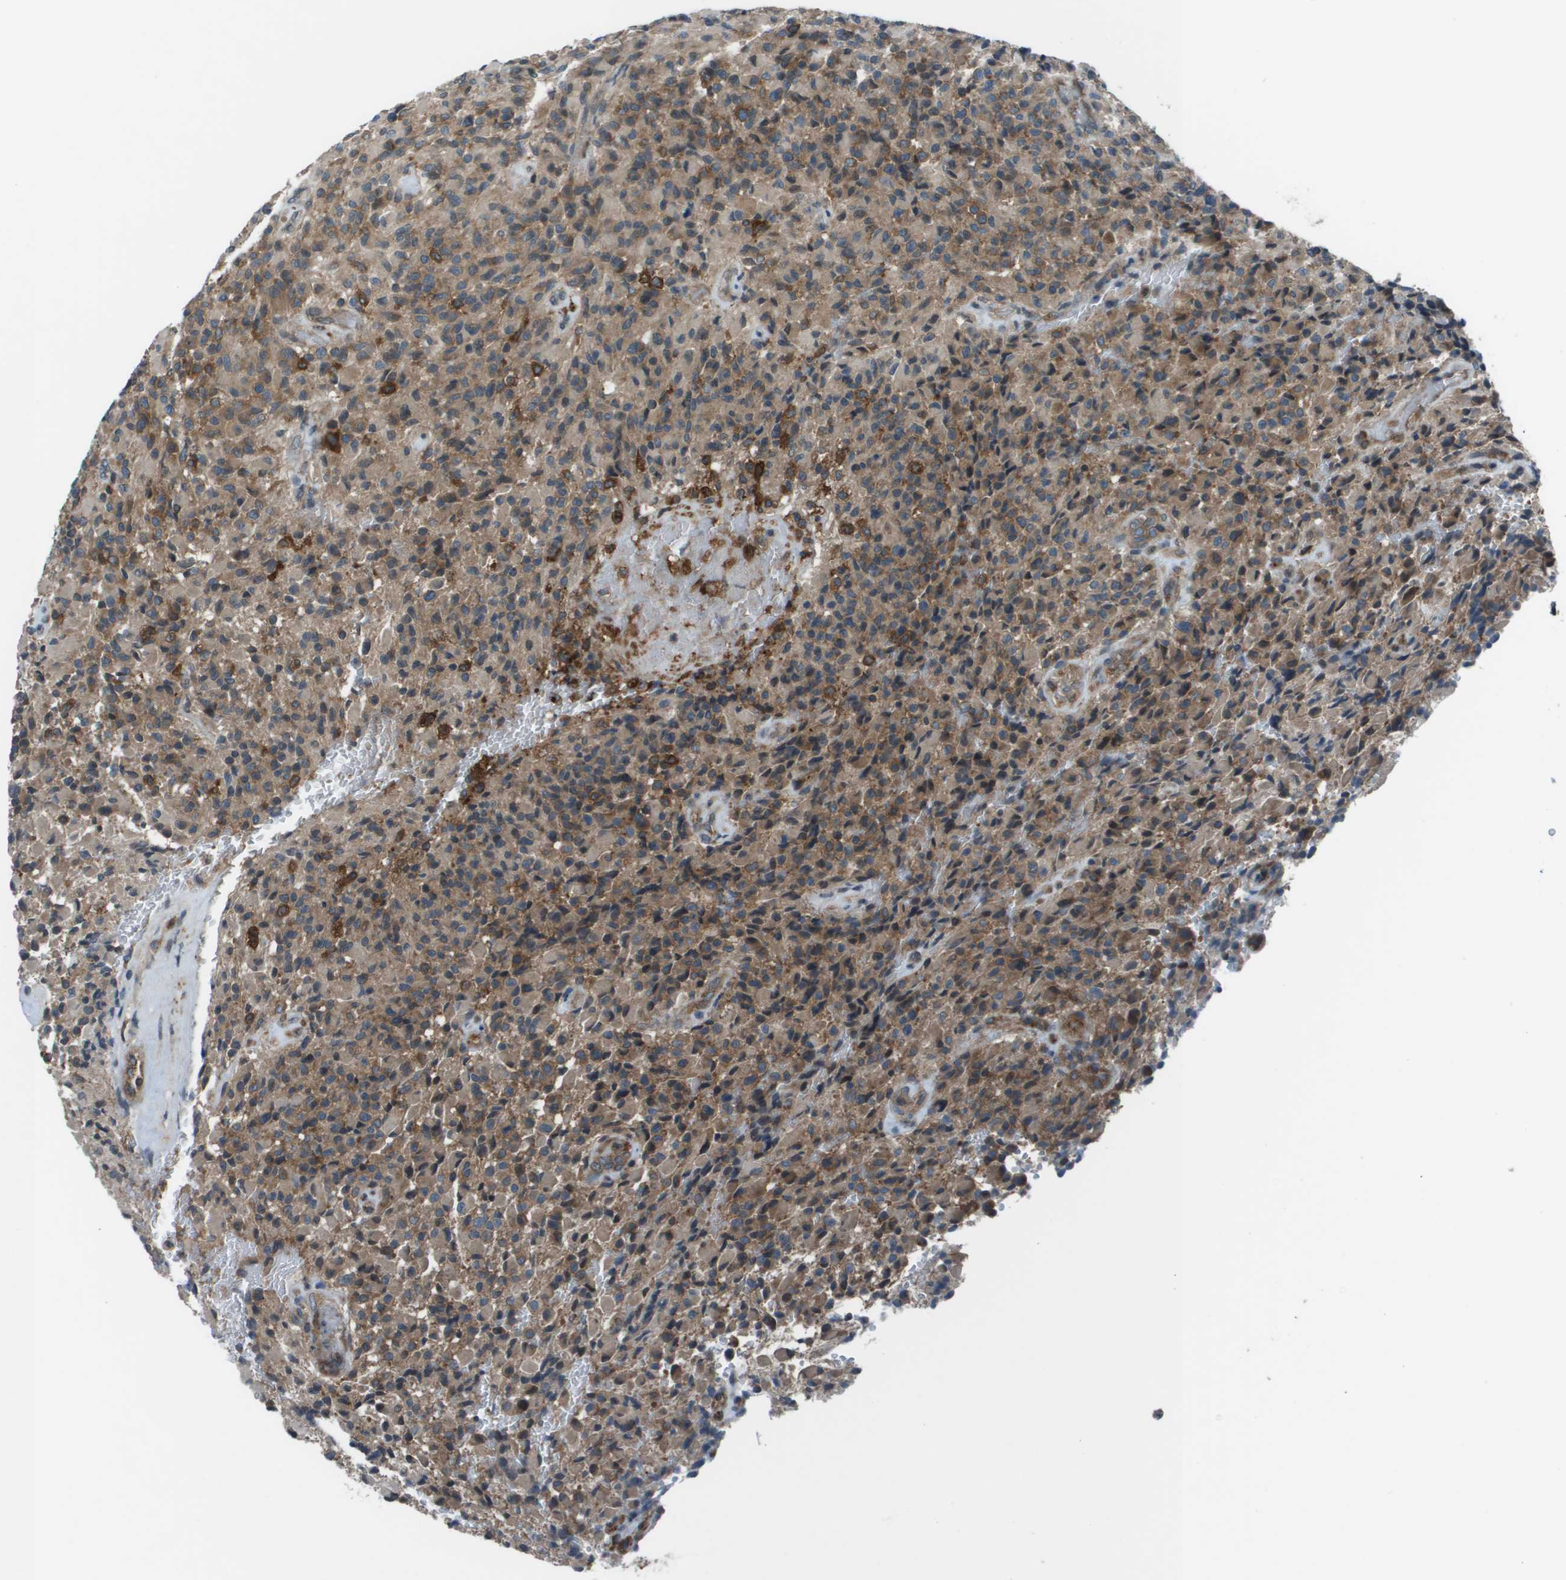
{"staining": {"intensity": "moderate", "quantity": ">75%", "location": "cytoplasmic/membranous"}, "tissue": "glioma", "cell_type": "Tumor cells", "image_type": "cancer", "snomed": [{"axis": "morphology", "description": "Glioma, malignant, High grade"}, {"axis": "topography", "description": "Brain"}], "caption": "Glioma tissue reveals moderate cytoplasmic/membranous expression in about >75% of tumor cells", "gene": "EIF3B", "patient": {"sex": "male", "age": 71}}